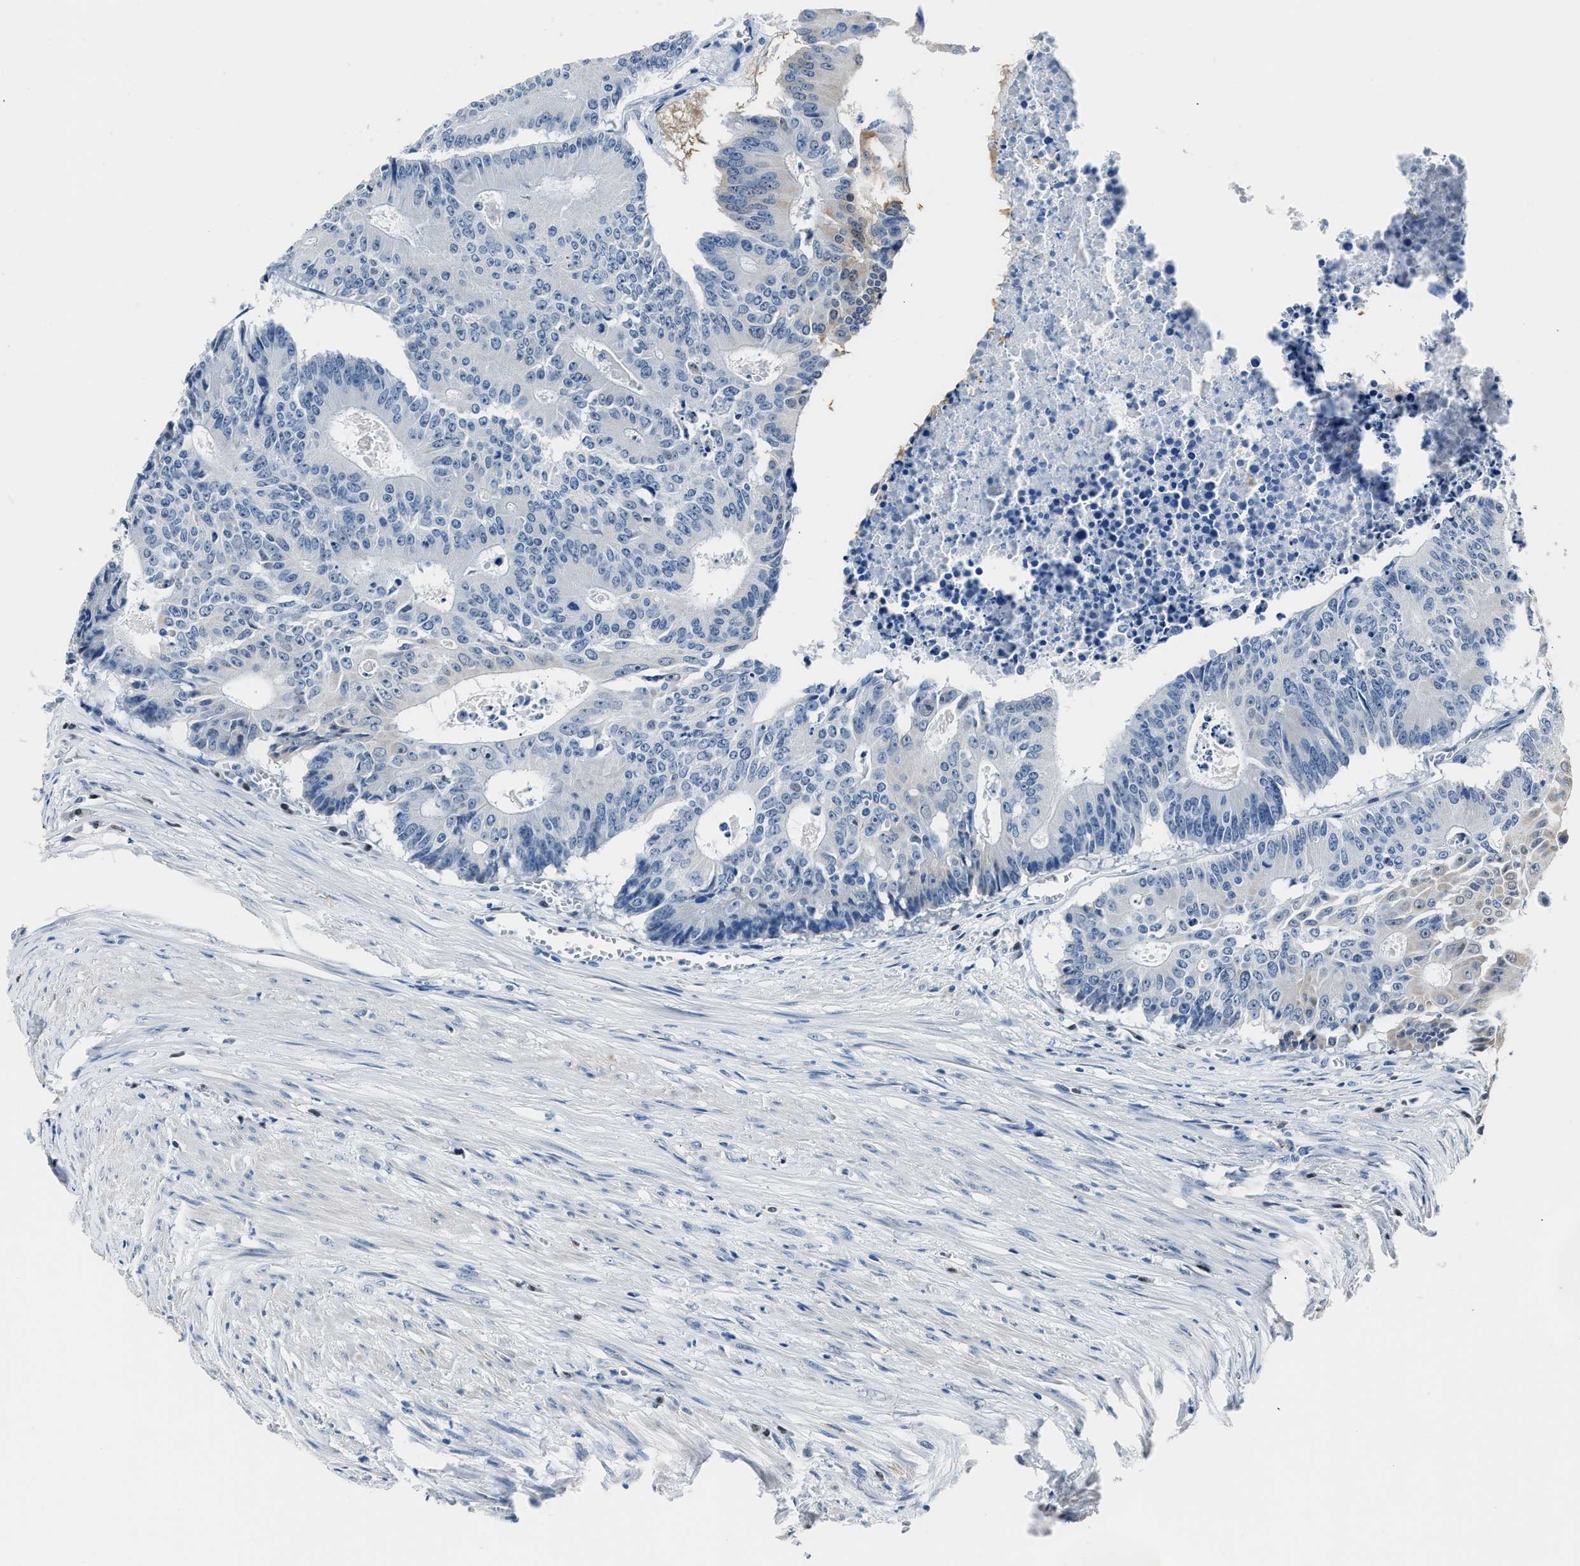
{"staining": {"intensity": "negative", "quantity": "none", "location": "none"}, "tissue": "colorectal cancer", "cell_type": "Tumor cells", "image_type": "cancer", "snomed": [{"axis": "morphology", "description": "Adenocarcinoma, NOS"}, {"axis": "topography", "description": "Colon"}], "caption": "Immunohistochemistry (IHC) of colorectal adenocarcinoma reveals no expression in tumor cells. (DAB immunohistochemistry (IHC) with hematoxylin counter stain).", "gene": "NSUN5", "patient": {"sex": "male", "age": 87}}